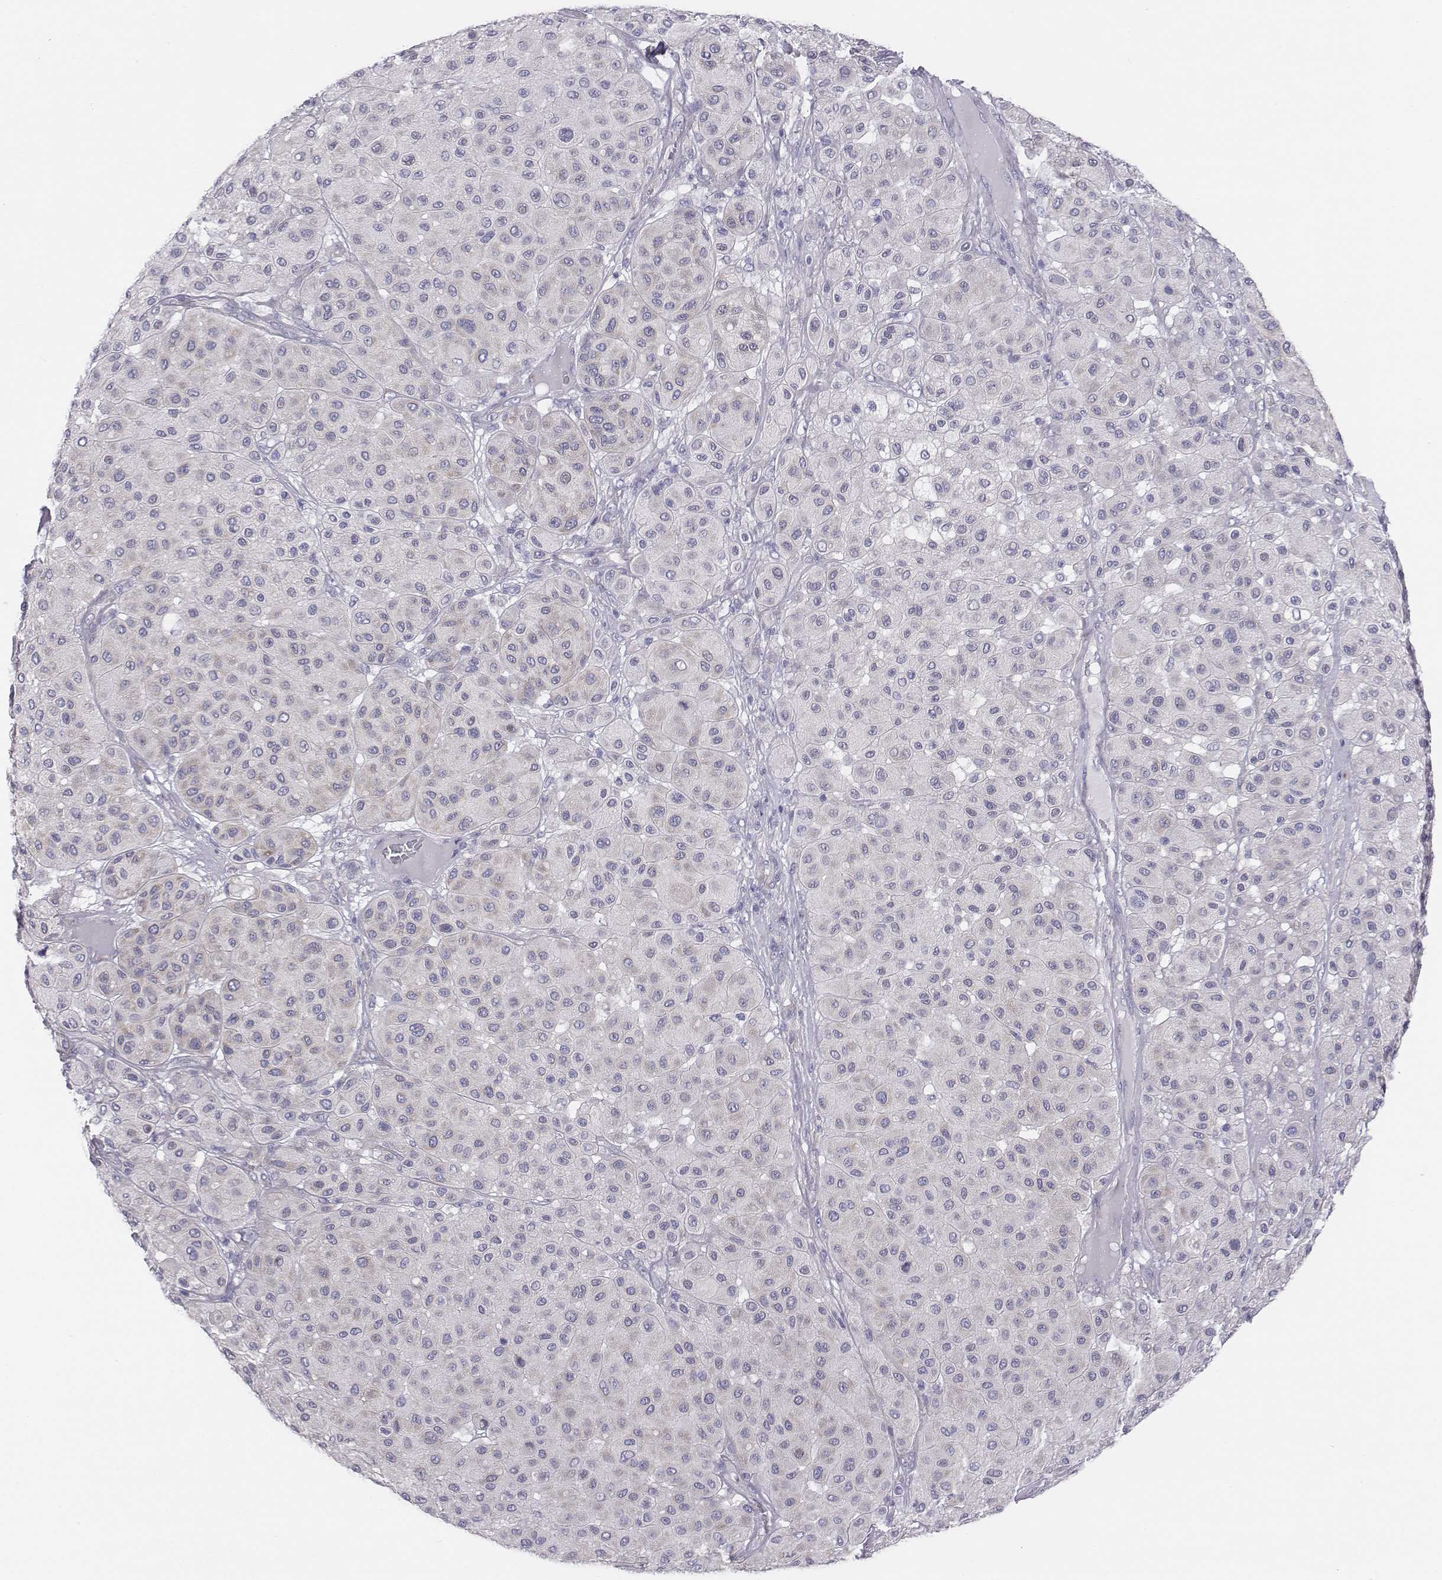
{"staining": {"intensity": "negative", "quantity": "none", "location": "none"}, "tissue": "melanoma", "cell_type": "Tumor cells", "image_type": "cancer", "snomed": [{"axis": "morphology", "description": "Malignant melanoma, Metastatic site"}, {"axis": "topography", "description": "Smooth muscle"}], "caption": "This is an IHC photomicrograph of malignant melanoma (metastatic site). There is no positivity in tumor cells.", "gene": "CHST14", "patient": {"sex": "male", "age": 41}}